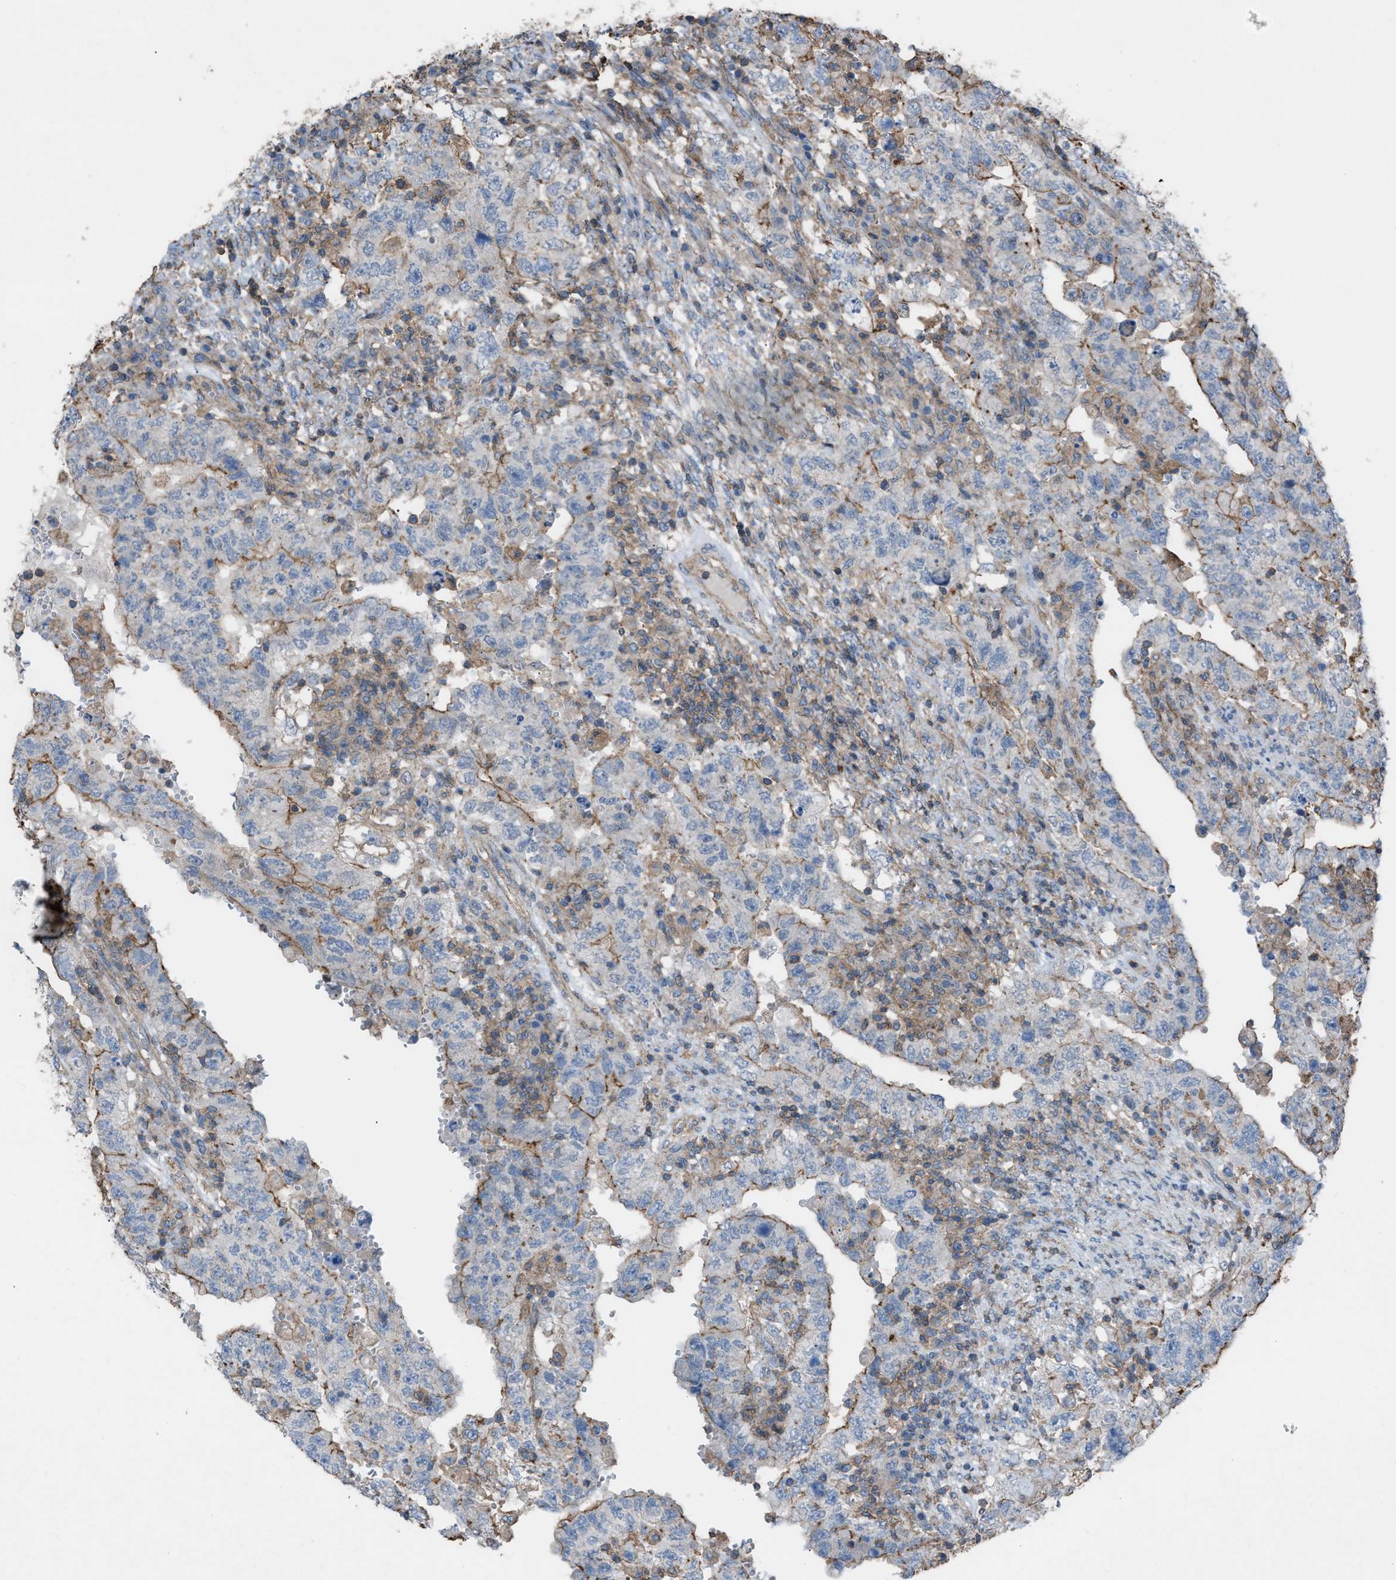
{"staining": {"intensity": "weak", "quantity": "25%-75%", "location": "cytoplasmic/membranous"}, "tissue": "testis cancer", "cell_type": "Tumor cells", "image_type": "cancer", "snomed": [{"axis": "morphology", "description": "Carcinoma, Embryonal, NOS"}, {"axis": "topography", "description": "Testis"}], "caption": "The immunohistochemical stain labels weak cytoplasmic/membranous staining in tumor cells of testis cancer (embryonal carcinoma) tissue. (DAB (3,3'-diaminobenzidine) IHC with brightfield microscopy, high magnification).", "gene": "NCK2", "patient": {"sex": "male", "age": 26}}